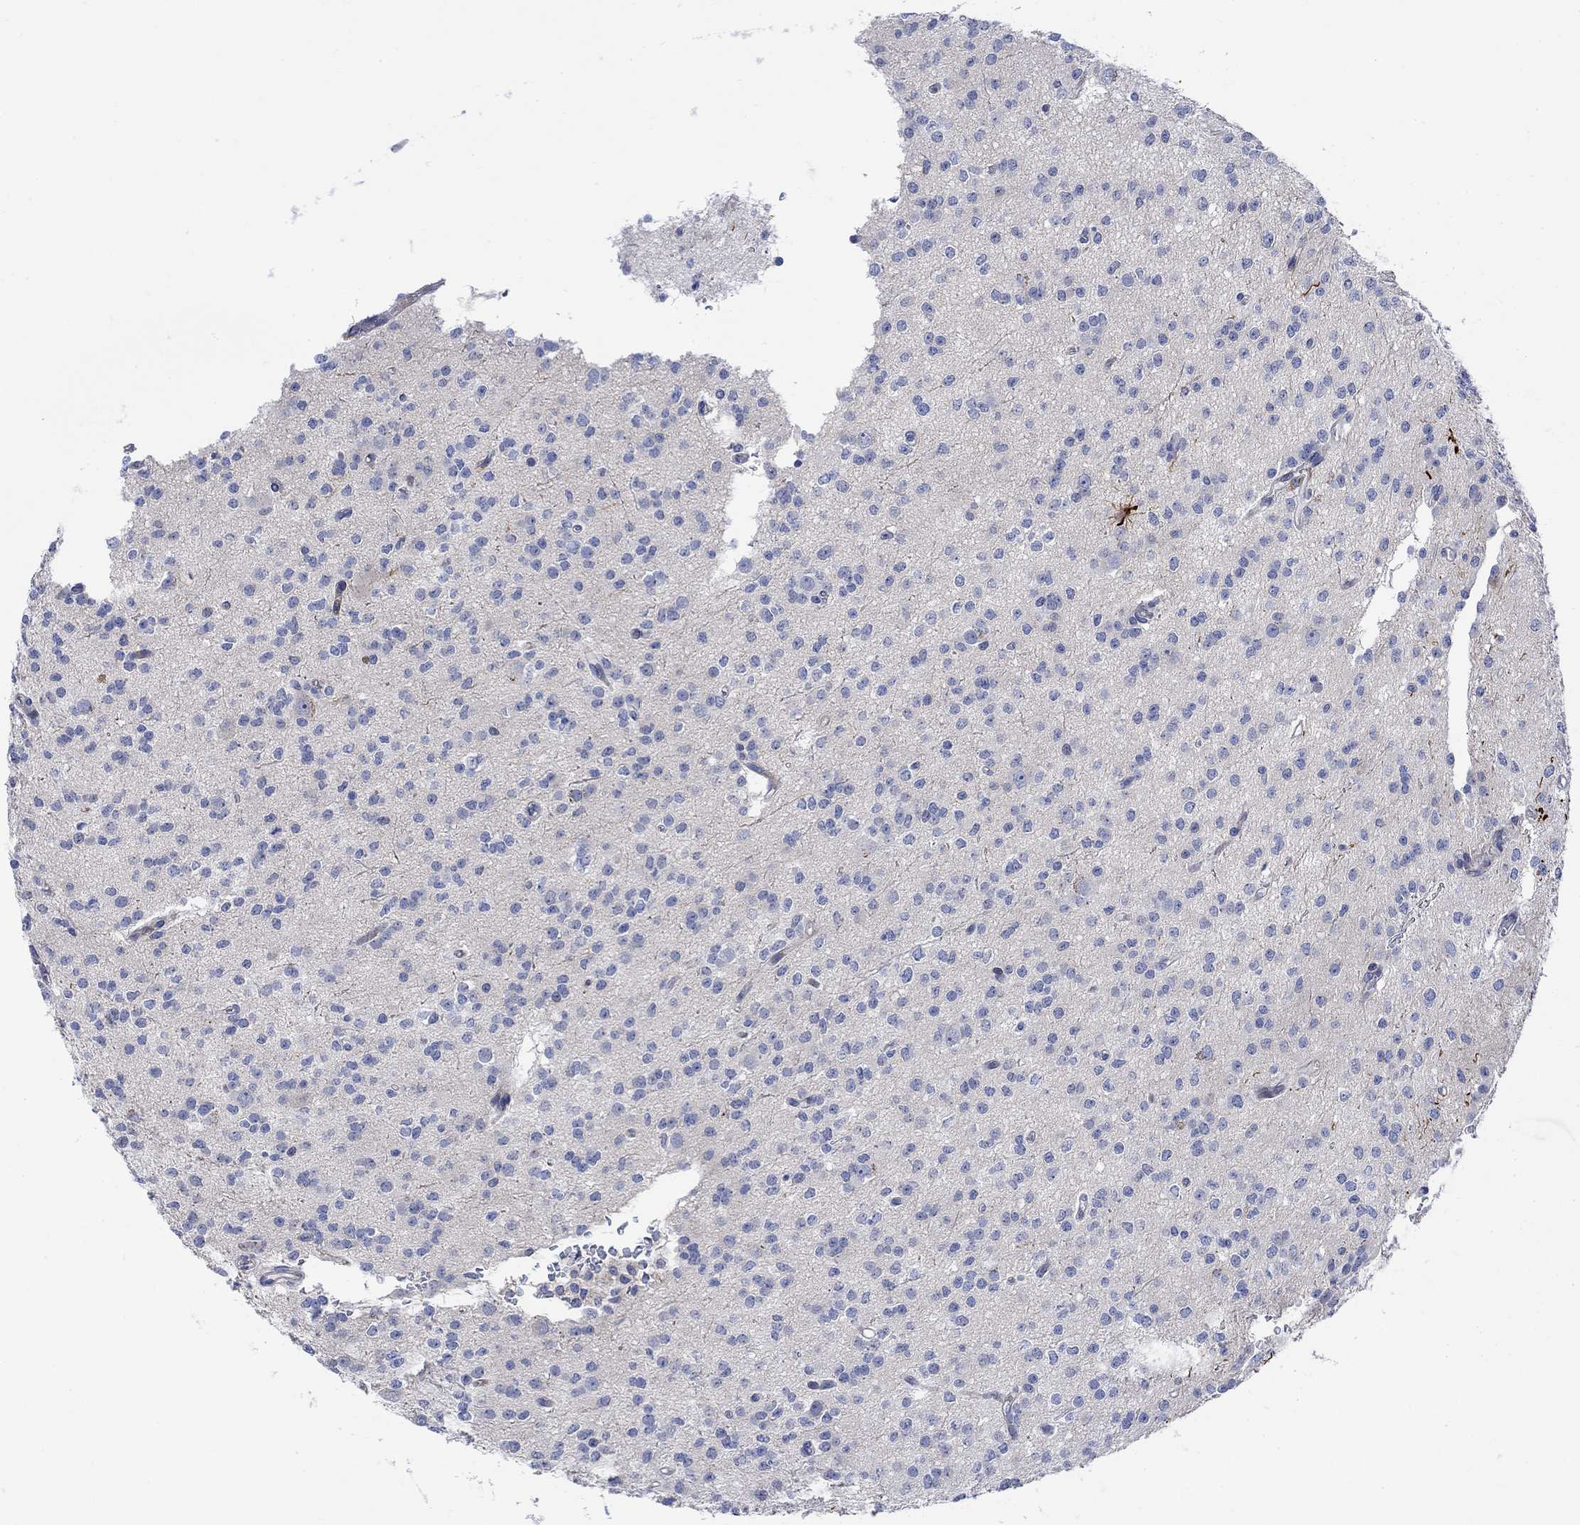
{"staining": {"intensity": "negative", "quantity": "none", "location": "none"}, "tissue": "glioma", "cell_type": "Tumor cells", "image_type": "cancer", "snomed": [{"axis": "morphology", "description": "Glioma, malignant, Low grade"}, {"axis": "topography", "description": "Brain"}], "caption": "This is an immunohistochemistry histopathology image of glioma. There is no staining in tumor cells.", "gene": "ARSK", "patient": {"sex": "male", "age": 27}}